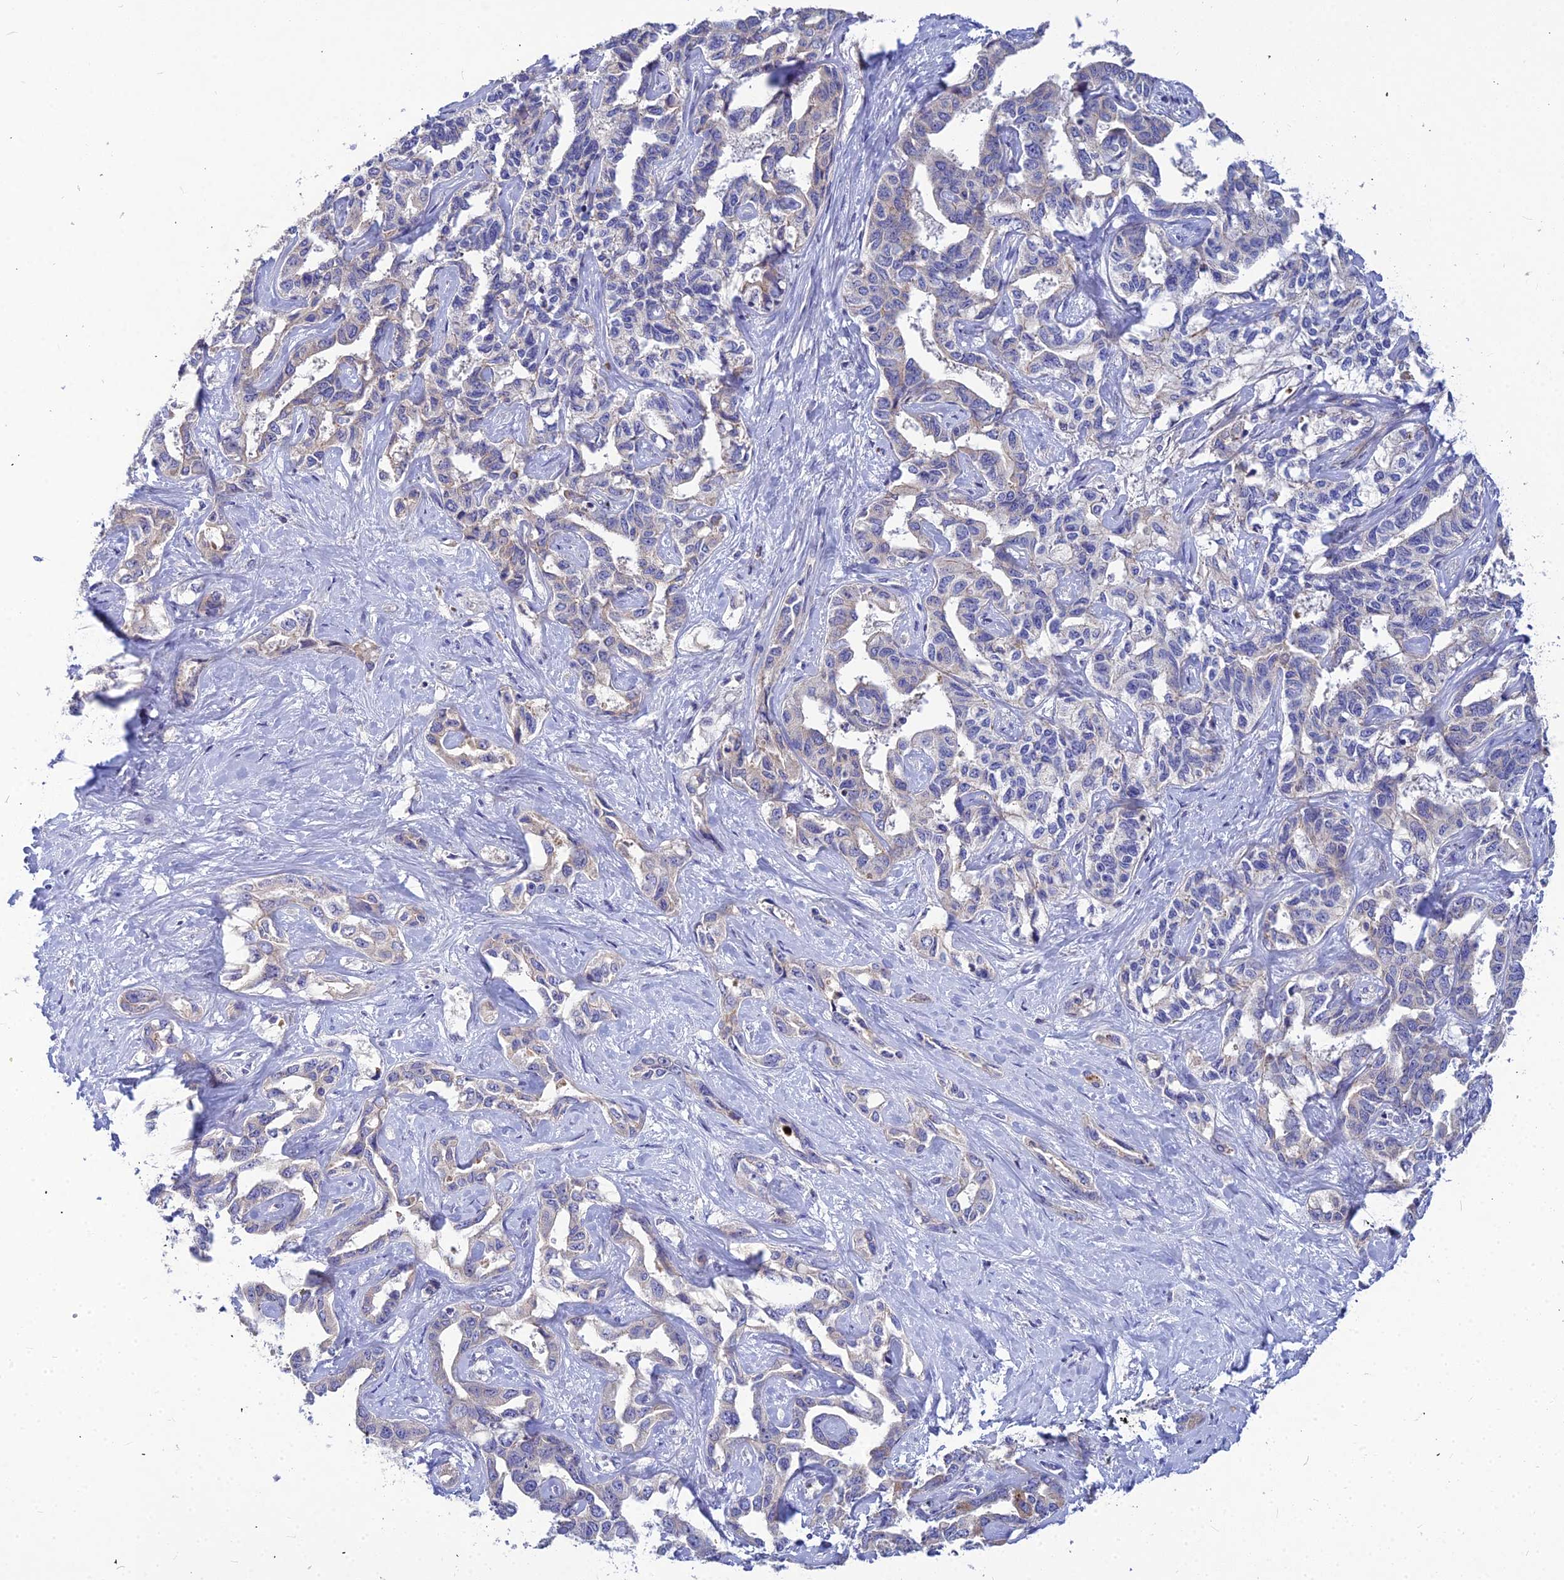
{"staining": {"intensity": "negative", "quantity": "none", "location": "none"}, "tissue": "liver cancer", "cell_type": "Tumor cells", "image_type": "cancer", "snomed": [{"axis": "morphology", "description": "Cholangiocarcinoma"}, {"axis": "topography", "description": "Liver"}], "caption": "Liver cholangiocarcinoma was stained to show a protein in brown. There is no significant staining in tumor cells. (DAB (3,3'-diaminobenzidine) immunohistochemistry (IHC) visualized using brightfield microscopy, high magnification).", "gene": "DMRTA1", "patient": {"sex": "male", "age": 59}}